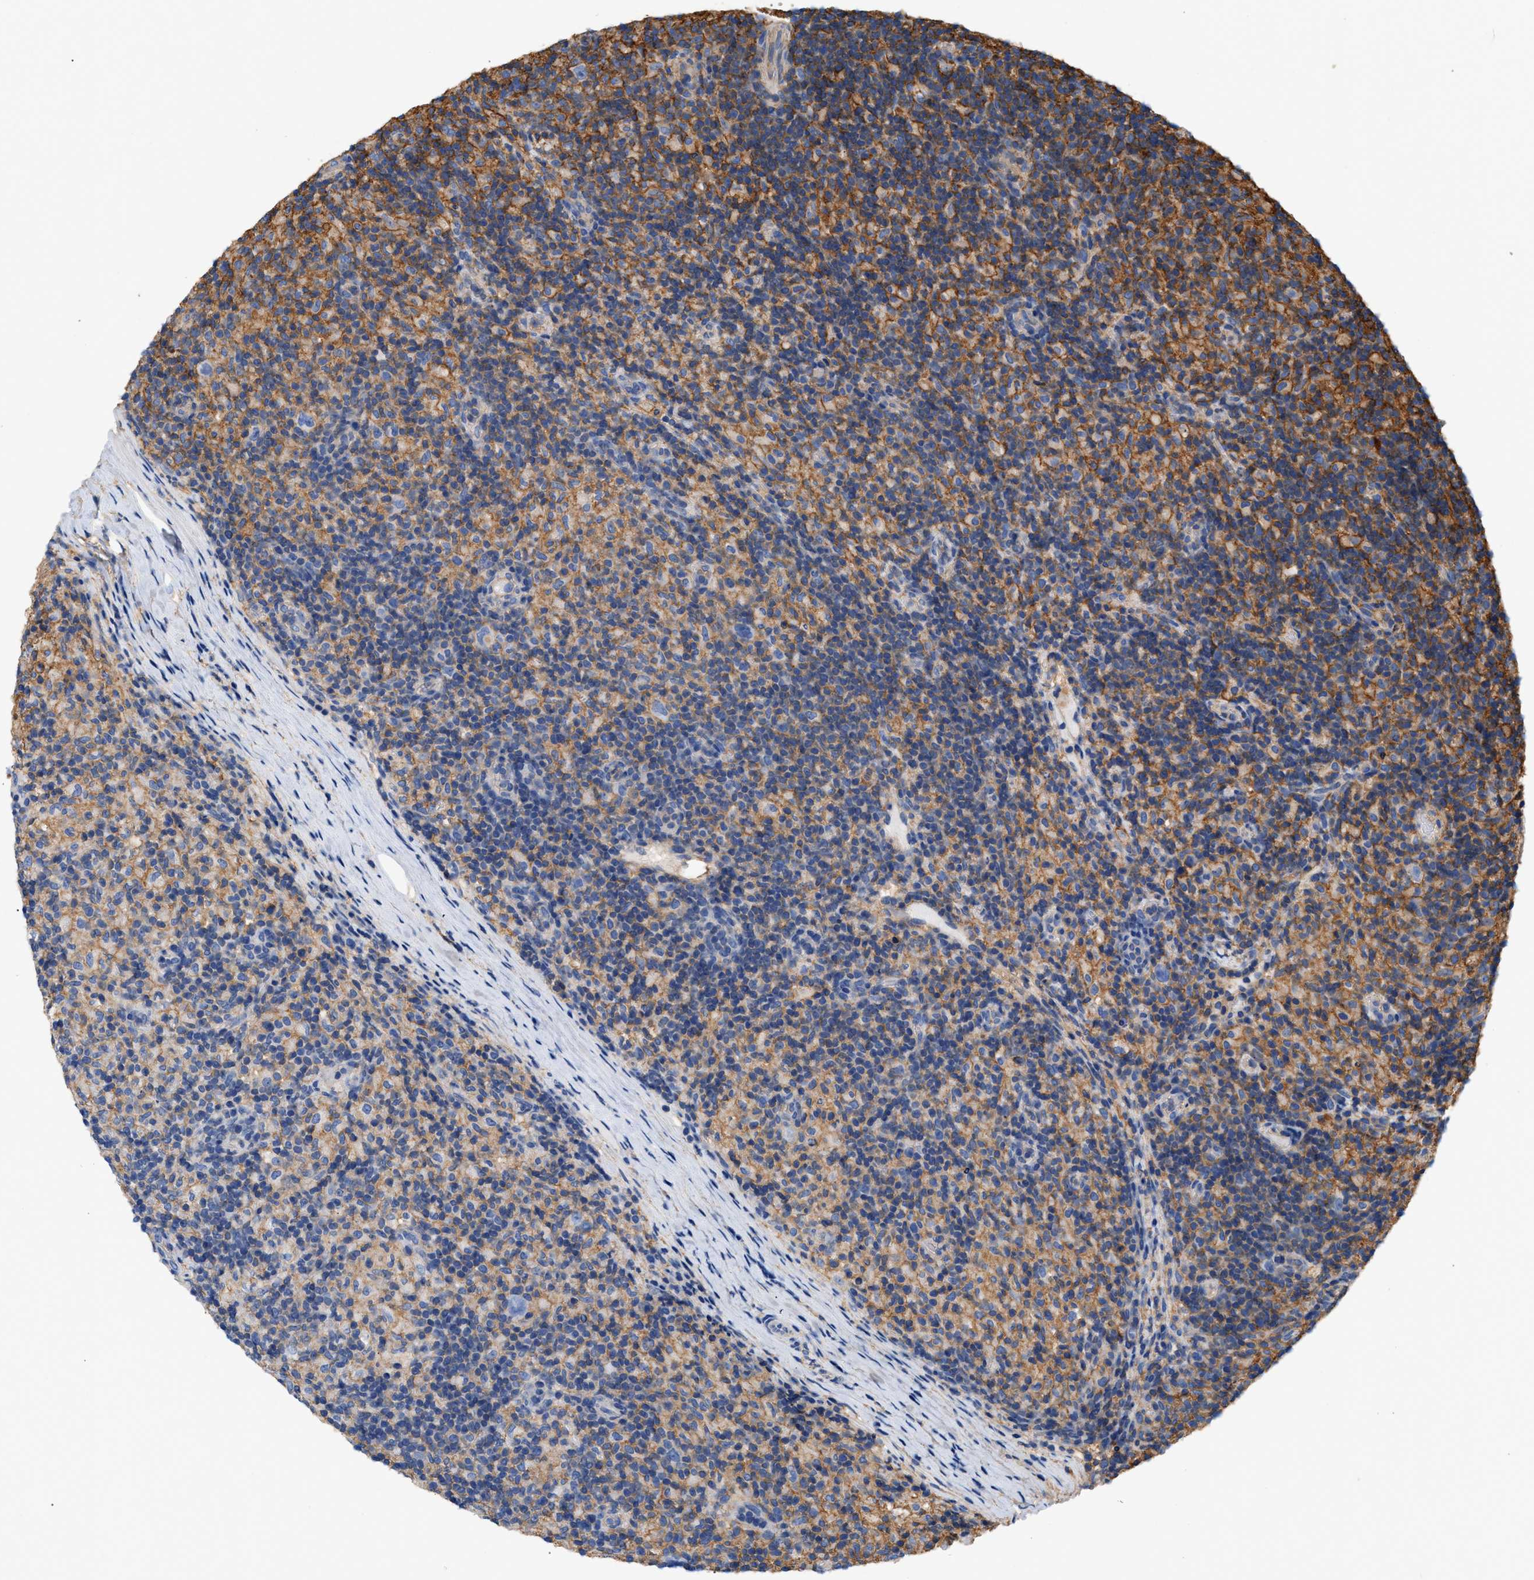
{"staining": {"intensity": "negative", "quantity": "none", "location": "none"}, "tissue": "lymphoma", "cell_type": "Tumor cells", "image_type": "cancer", "snomed": [{"axis": "morphology", "description": "Hodgkin's disease, NOS"}, {"axis": "topography", "description": "Lymph node"}], "caption": "This is an immunohistochemistry (IHC) photomicrograph of human Hodgkin's disease. There is no positivity in tumor cells.", "gene": "GNB4", "patient": {"sex": "male", "age": 70}}